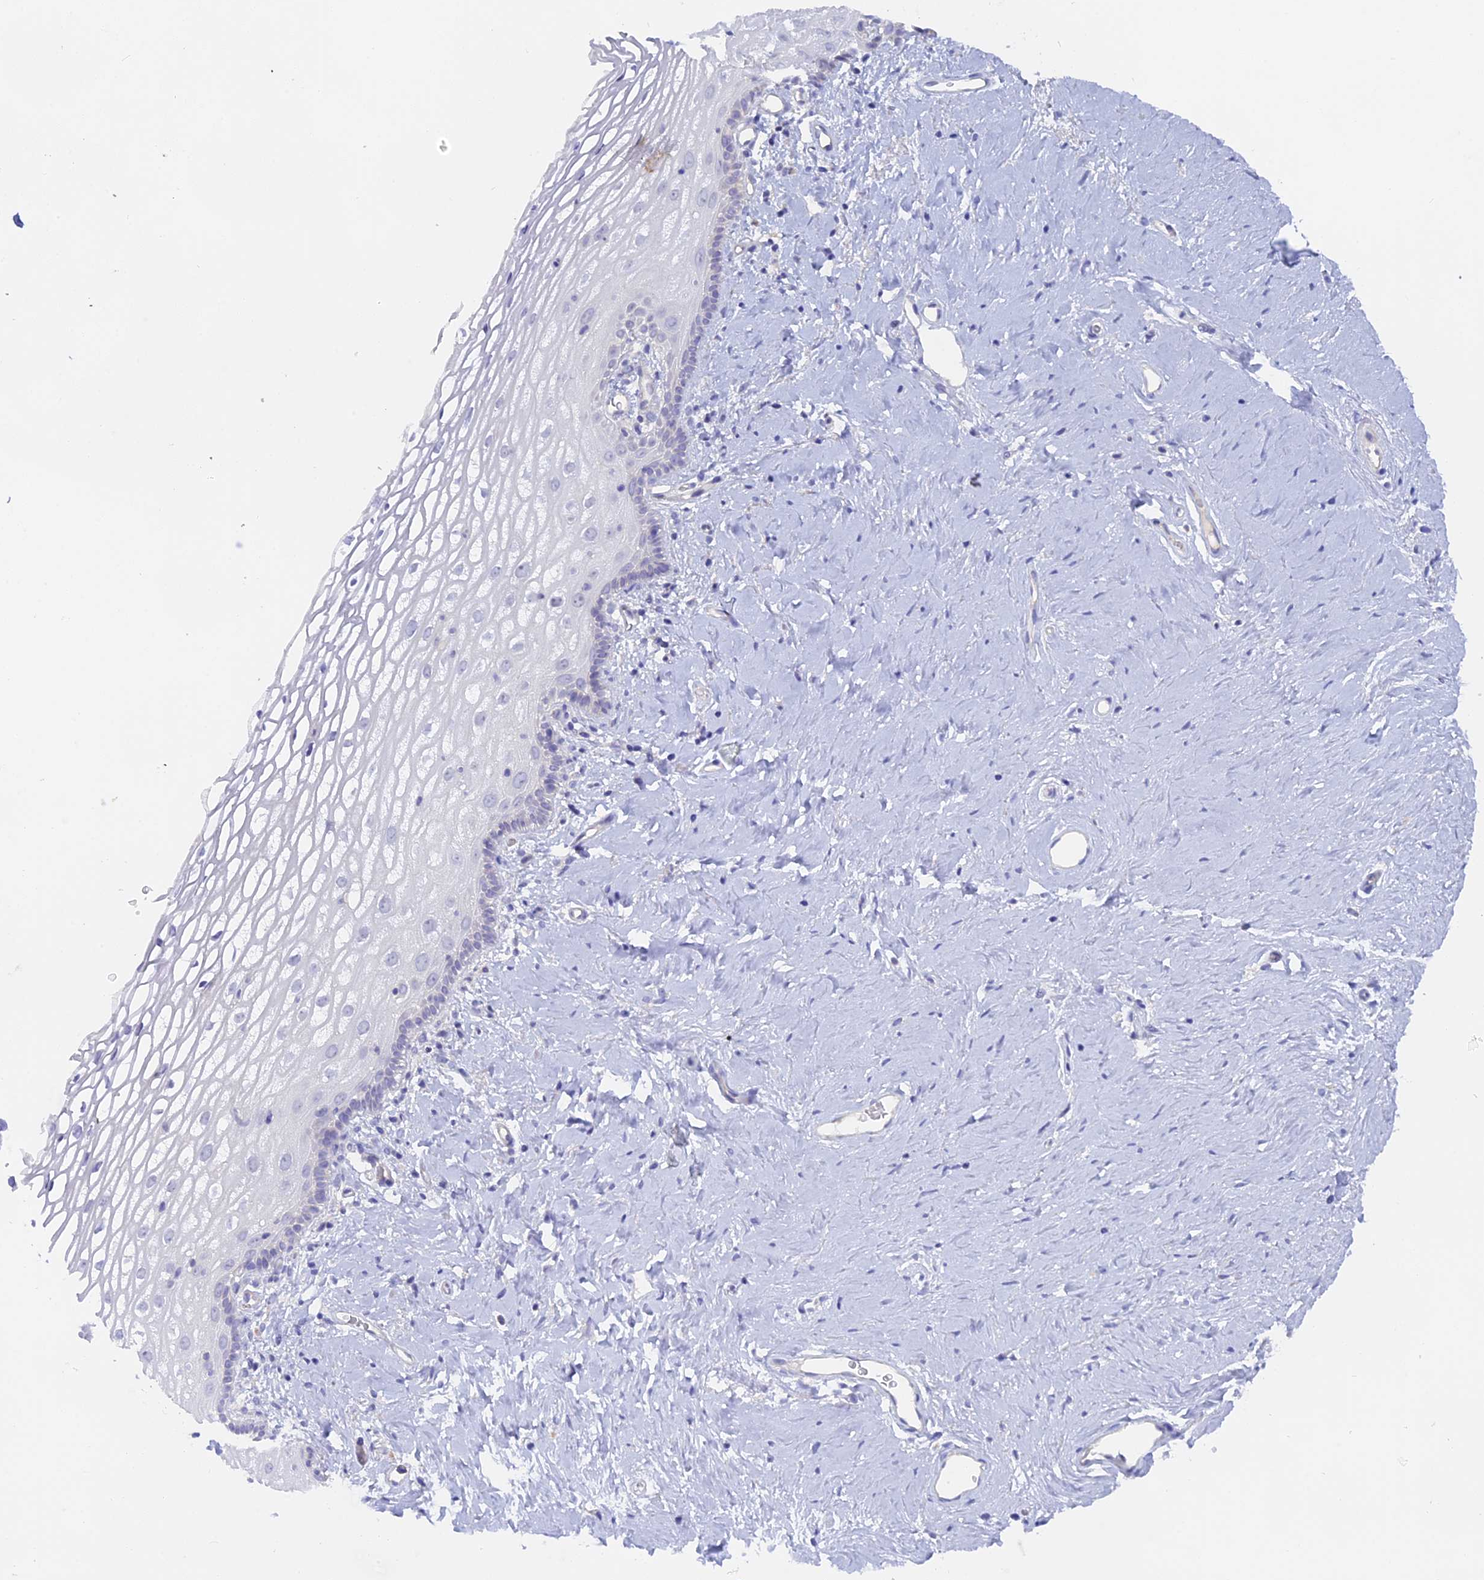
{"staining": {"intensity": "negative", "quantity": "none", "location": "none"}, "tissue": "vagina", "cell_type": "Squamous epithelial cells", "image_type": "normal", "snomed": [{"axis": "morphology", "description": "Normal tissue, NOS"}, {"axis": "morphology", "description": "Adenocarcinoma, NOS"}, {"axis": "topography", "description": "Rectum"}, {"axis": "topography", "description": "Vagina"}], "caption": "IHC of unremarkable vagina demonstrates no staining in squamous epithelial cells.", "gene": "GLB1L", "patient": {"sex": "female", "age": 71}}